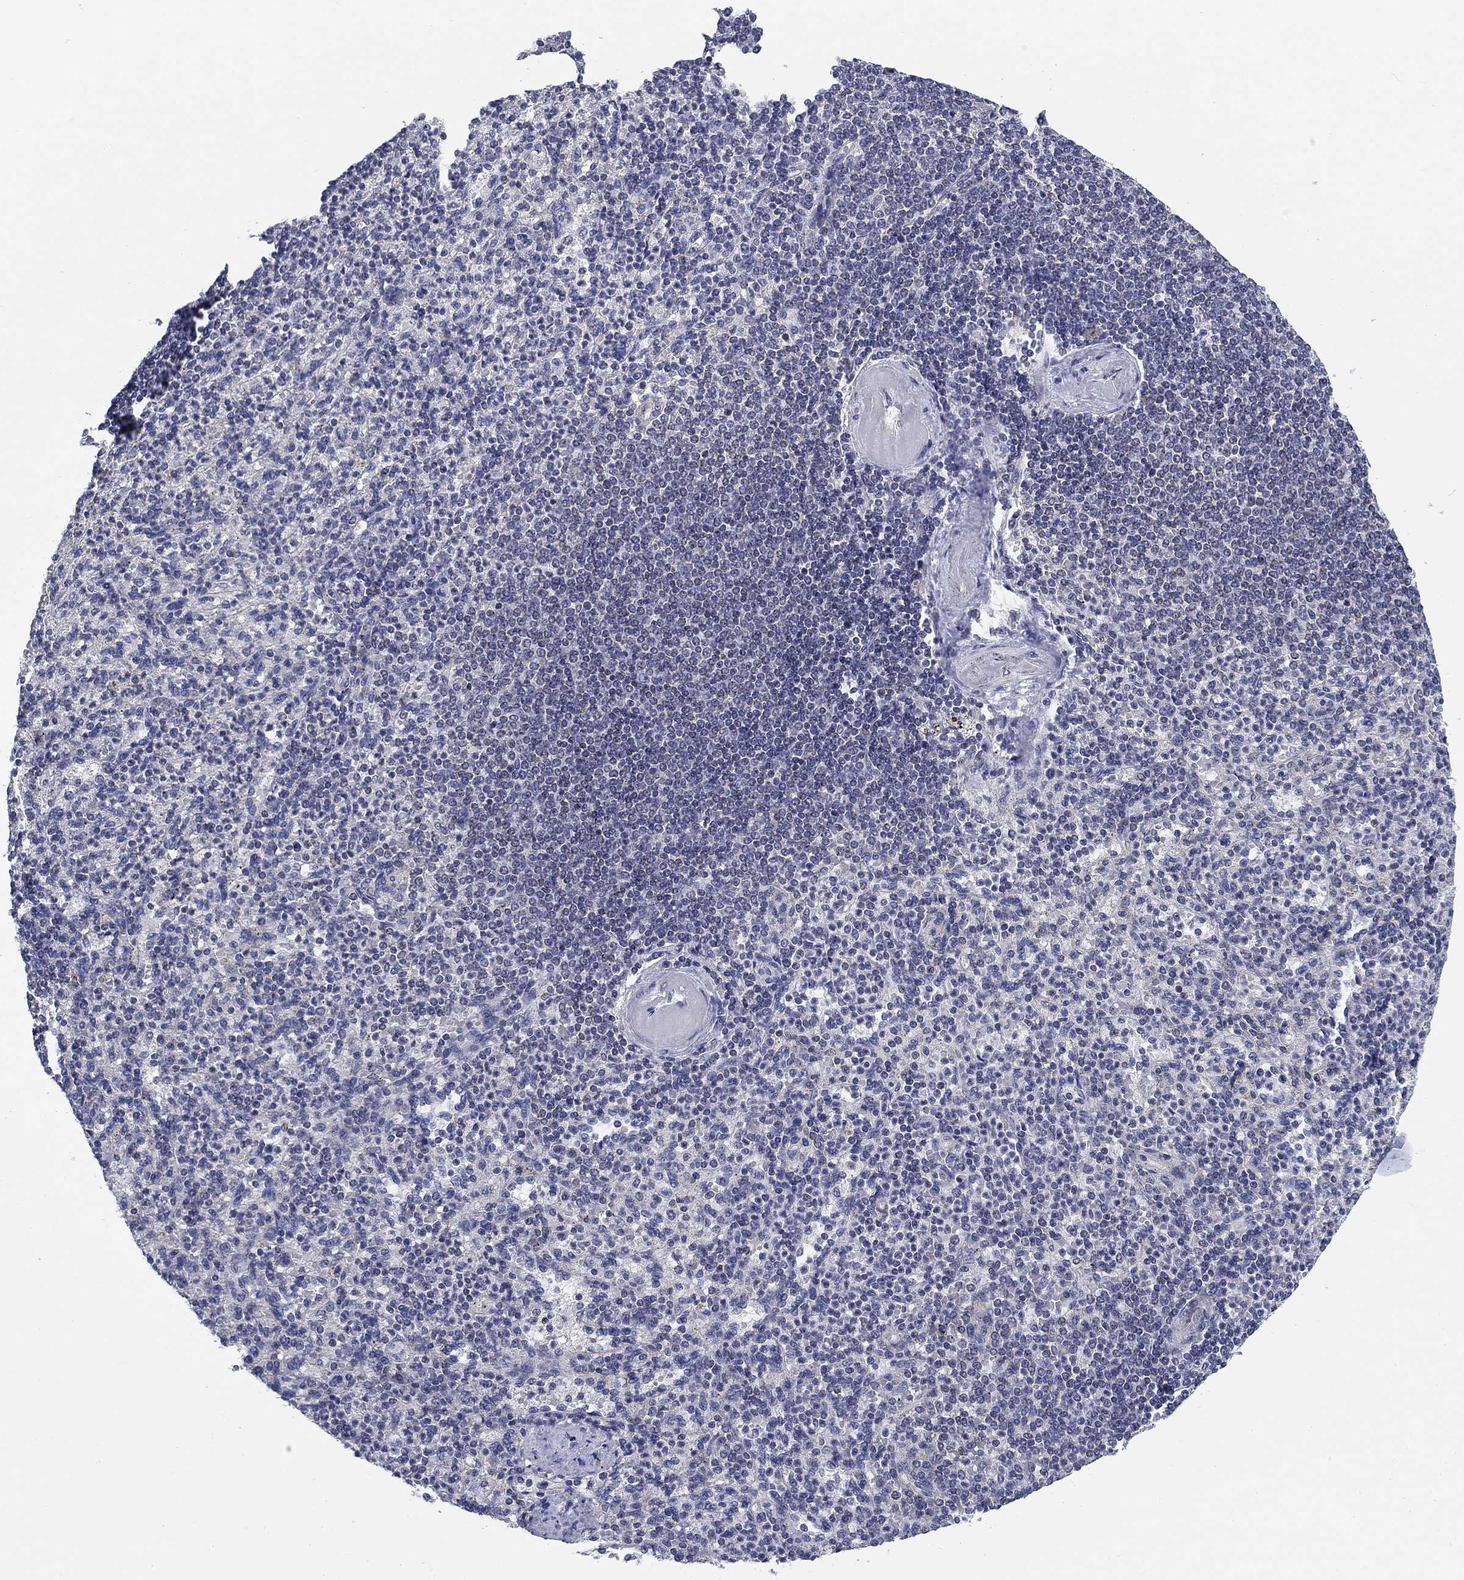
{"staining": {"intensity": "negative", "quantity": "none", "location": "none"}, "tissue": "spleen", "cell_type": "Cells in red pulp", "image_type": "normal", "snomed": [{"axis": "morphology", "description": "Normal tissue, NOS"}, {"axis": "topography", "description": "Spleen"}], "caption": "An immunohistochemistry (IHC) photomicrograph of unremarkable spleen is shown. There is no staining in cells in red pulp of spleen. (DAB (3,3'-diaminobenzidine) immunohistochemistry visualized using brightfield microscopy, high magnification).", "gene": "NACAD", "patient": {"sex": "female", "age": 74}}